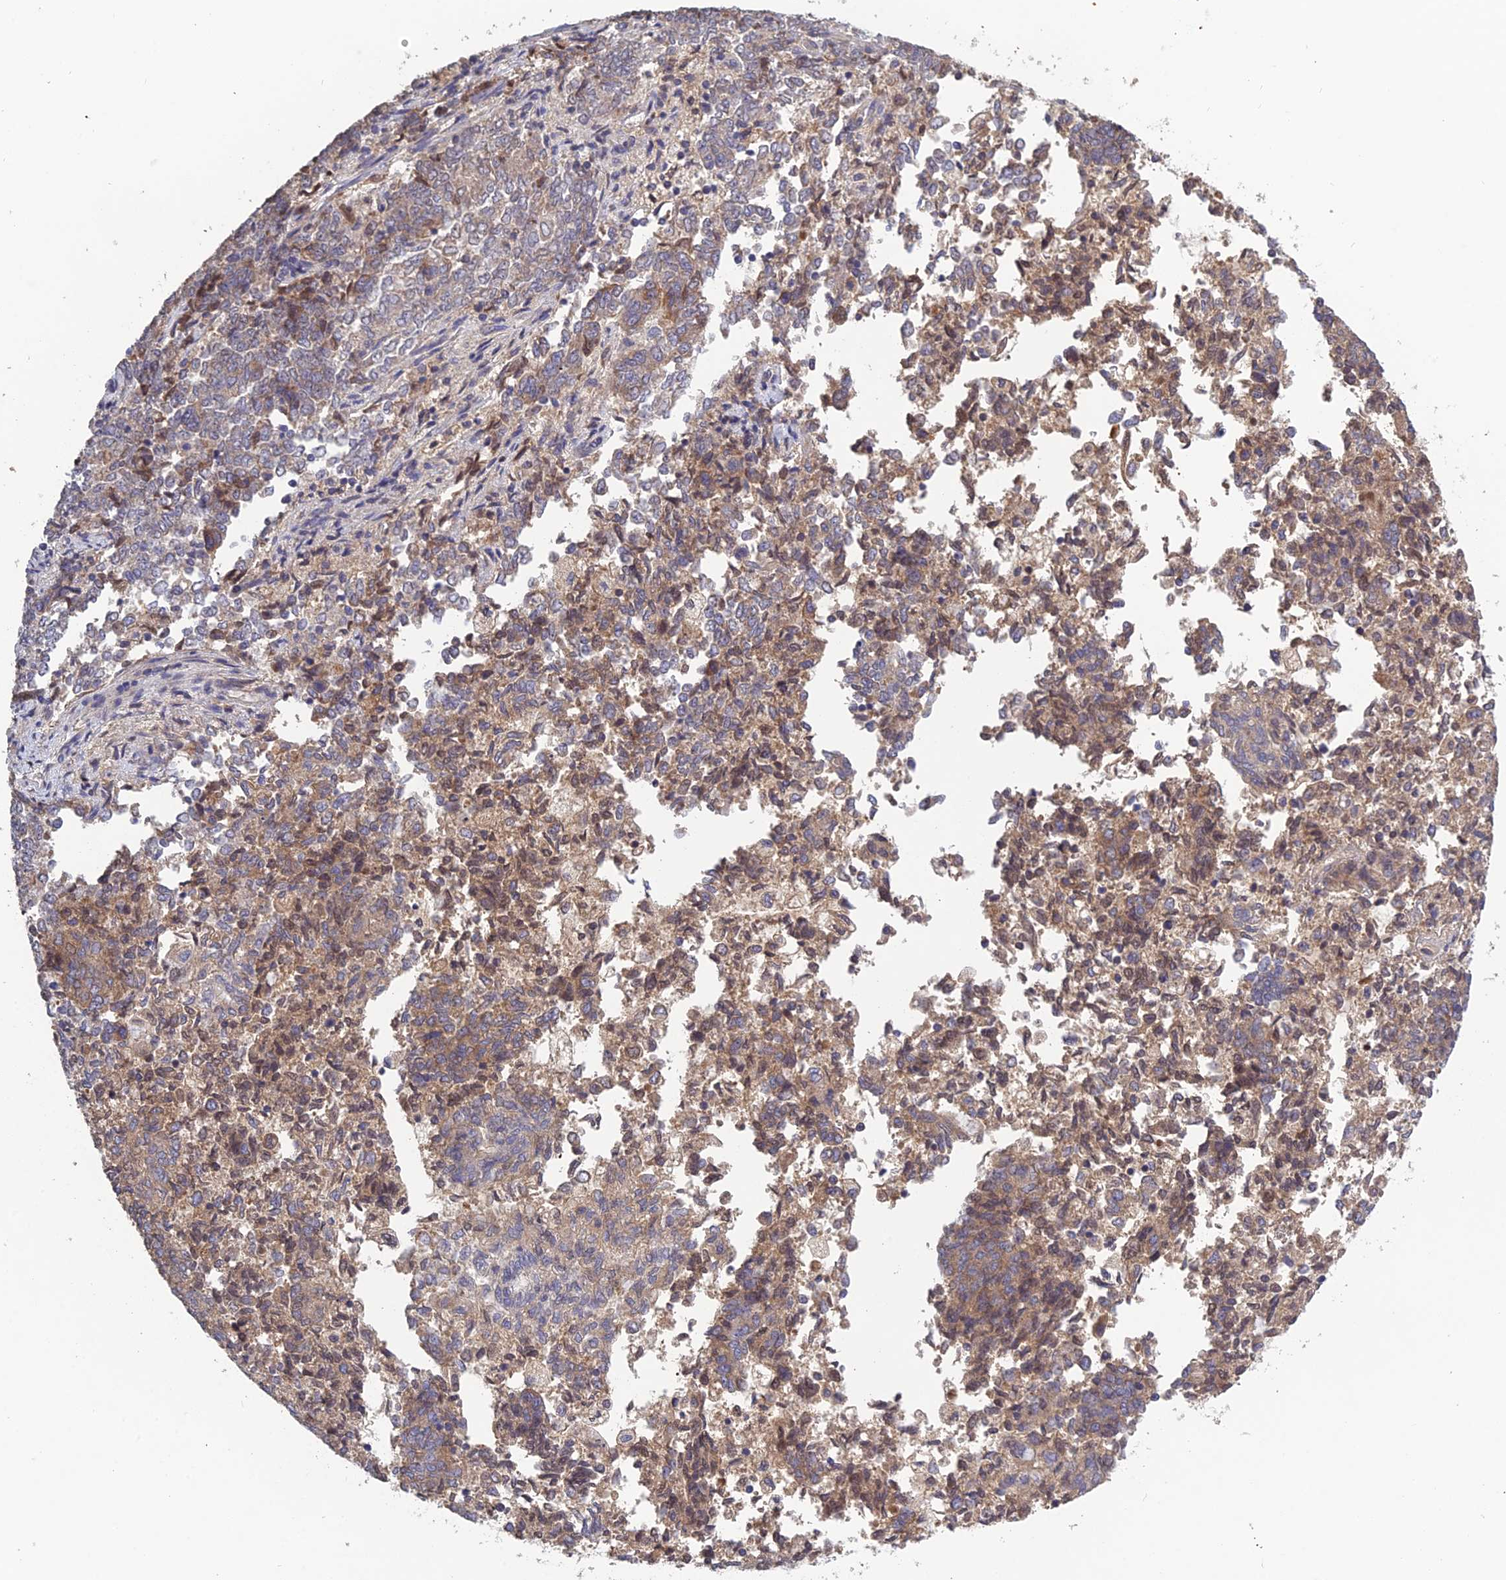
{"staining": {"intensity": "weak", "quantity": "<25%", "location": "cytoplasmic/membranous"}, "tissue": "endometrial cancer", "cell_type": "Tumor cells", "image_type": "cancer", "snomed": [{"axis": "morphology", "description": "Adenocarcinoma, NOS"}, {"axis": "topography", "description": "Endometrium"}], "caption": "Immunohistochemistry (IHC) of human adenocarcinoma (endometrial) shows no staining in tumor cells.", "gene": "SLC39A13", "patient": {"sex": "female", "age": 80}}